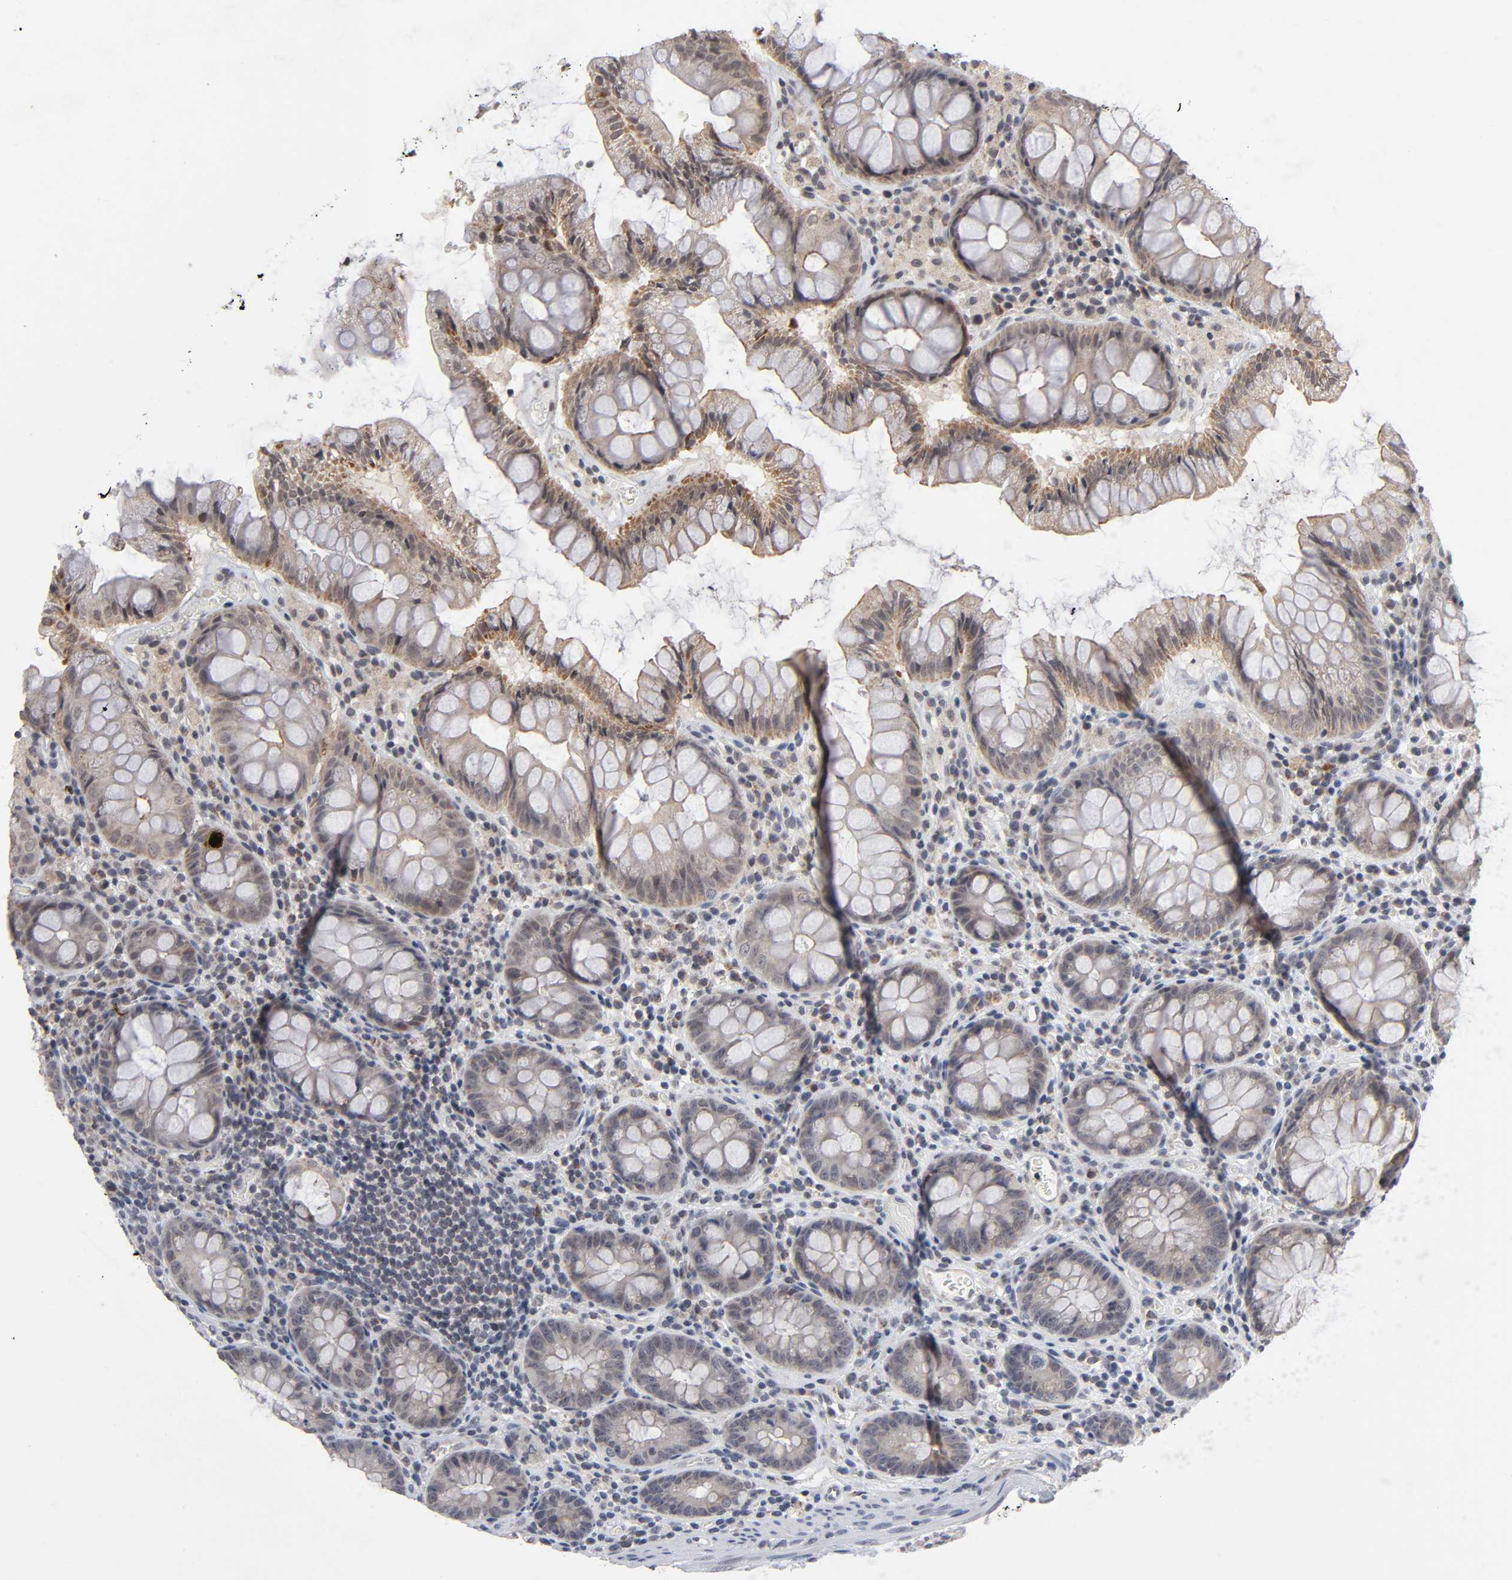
{"staining": {"intensity": "negative", "quantity": "none", "location": "none"}, "tissue": "colon", "cell_type": "Endothelial cells", "image_type": "normal", "snomed": [{"axis": "morphology", "description": "Normal tissue, NOS"}, {"axis": "topography", "description": "Colon"}], "caption": "Photomicrograph shows no significant protein staining in endothelial cells of benign colon.", "gene": "AUH", "patient": {"sex": "female", "age": 46}}